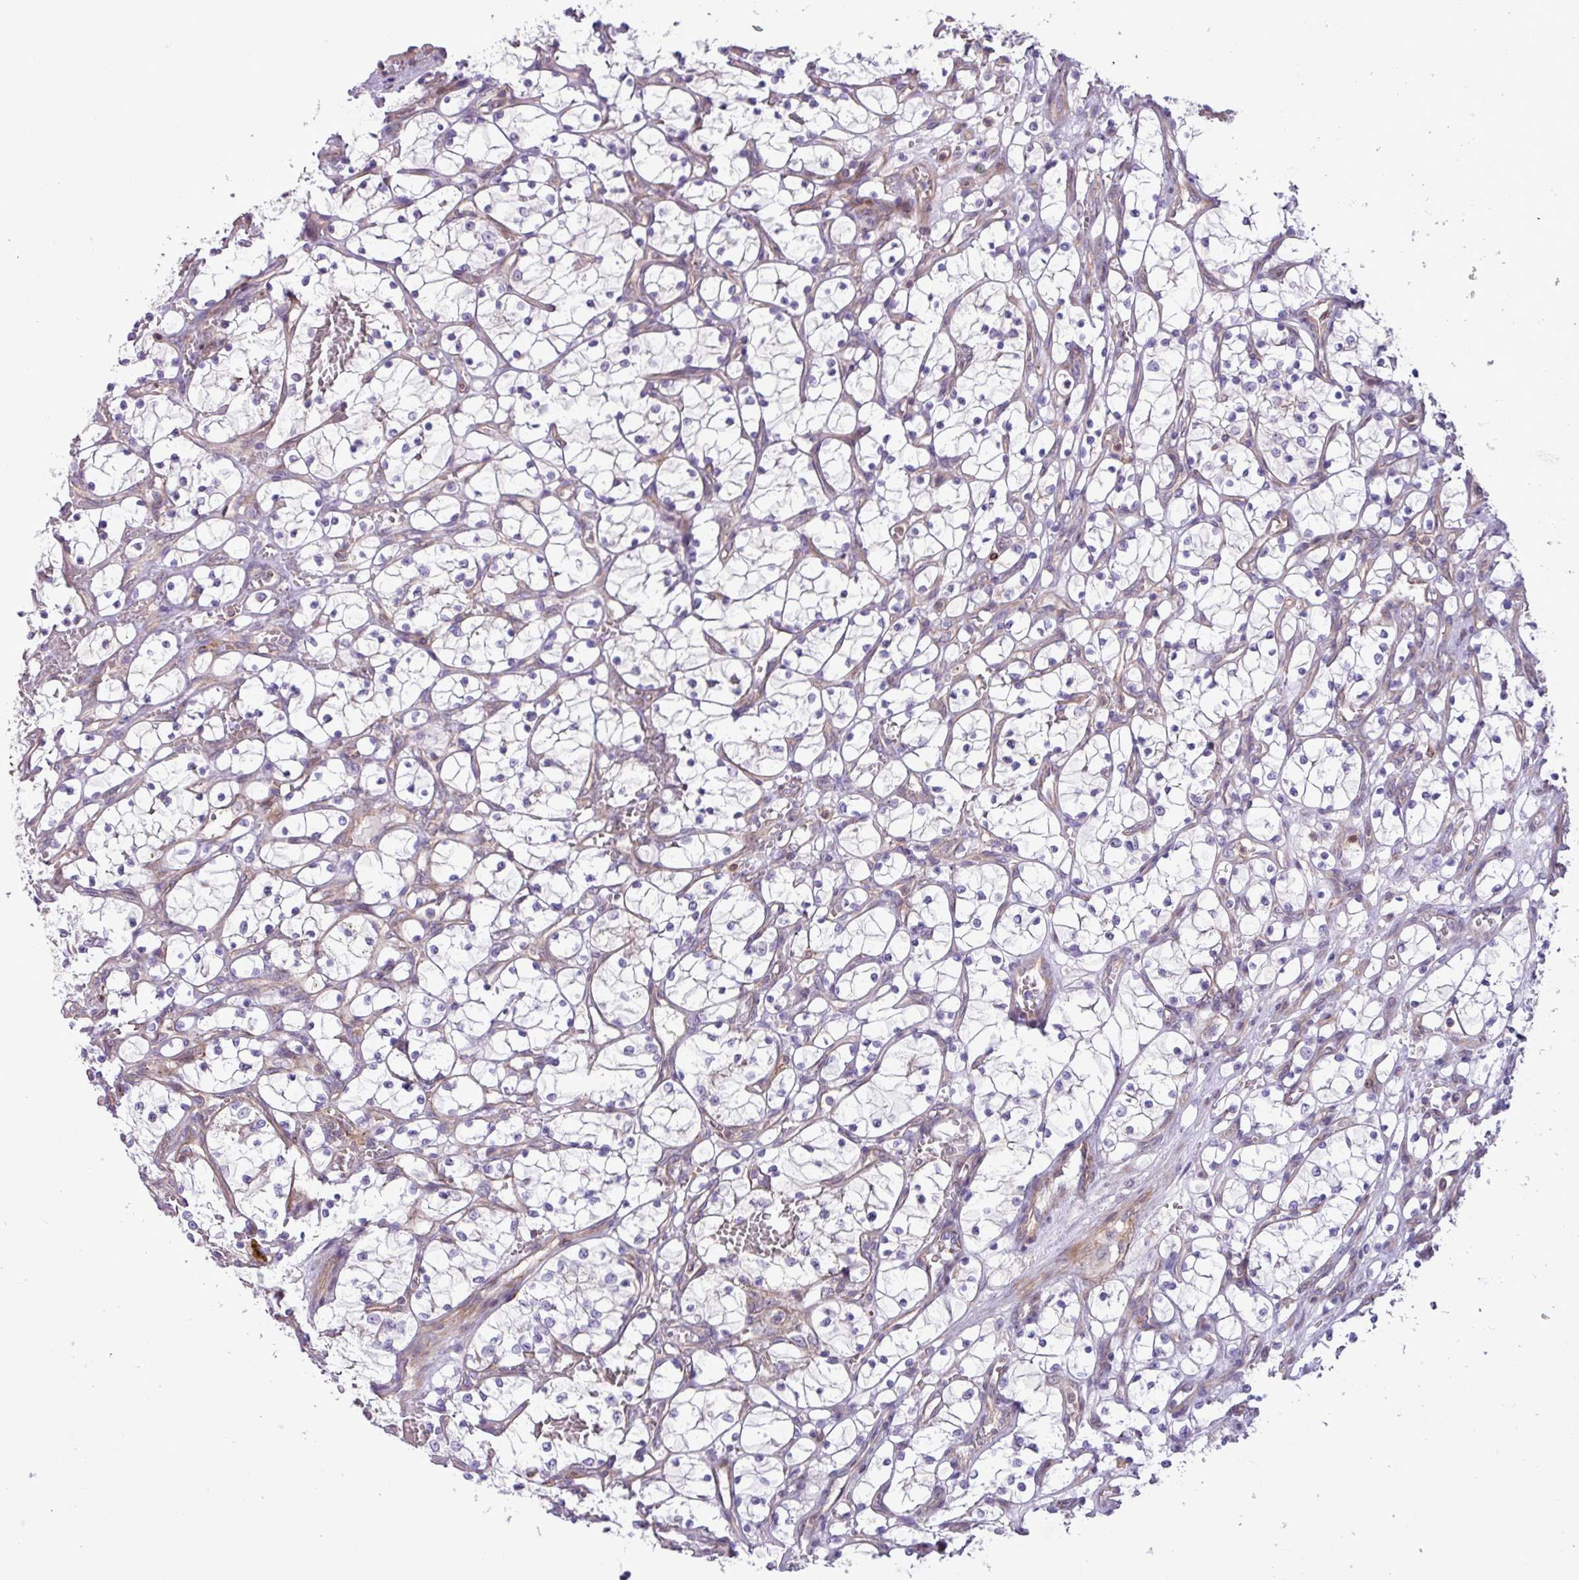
{"staining": {"intensity": "negative", "quantity": "none", "location": "none"}, "tissue": "renal cancer", "cell_type": "Tumor cells", "image_type": "cancer", "snomed": [{"axis": "morphology", "description": "Adenocarcinoma, NOS"}, {"axis": "topography", "description": "Kidney"}], "caption": "Protein analysis of adenocarcinoma (renal) demonstrates no significant expression in tumor cells. Brightfield microscopy of IHC stained with DAB (brown) and hematoxylin (blue), captured at high magnification.", "gene": "CNTRL", "patient": {"sex": "female", "age": 69}}